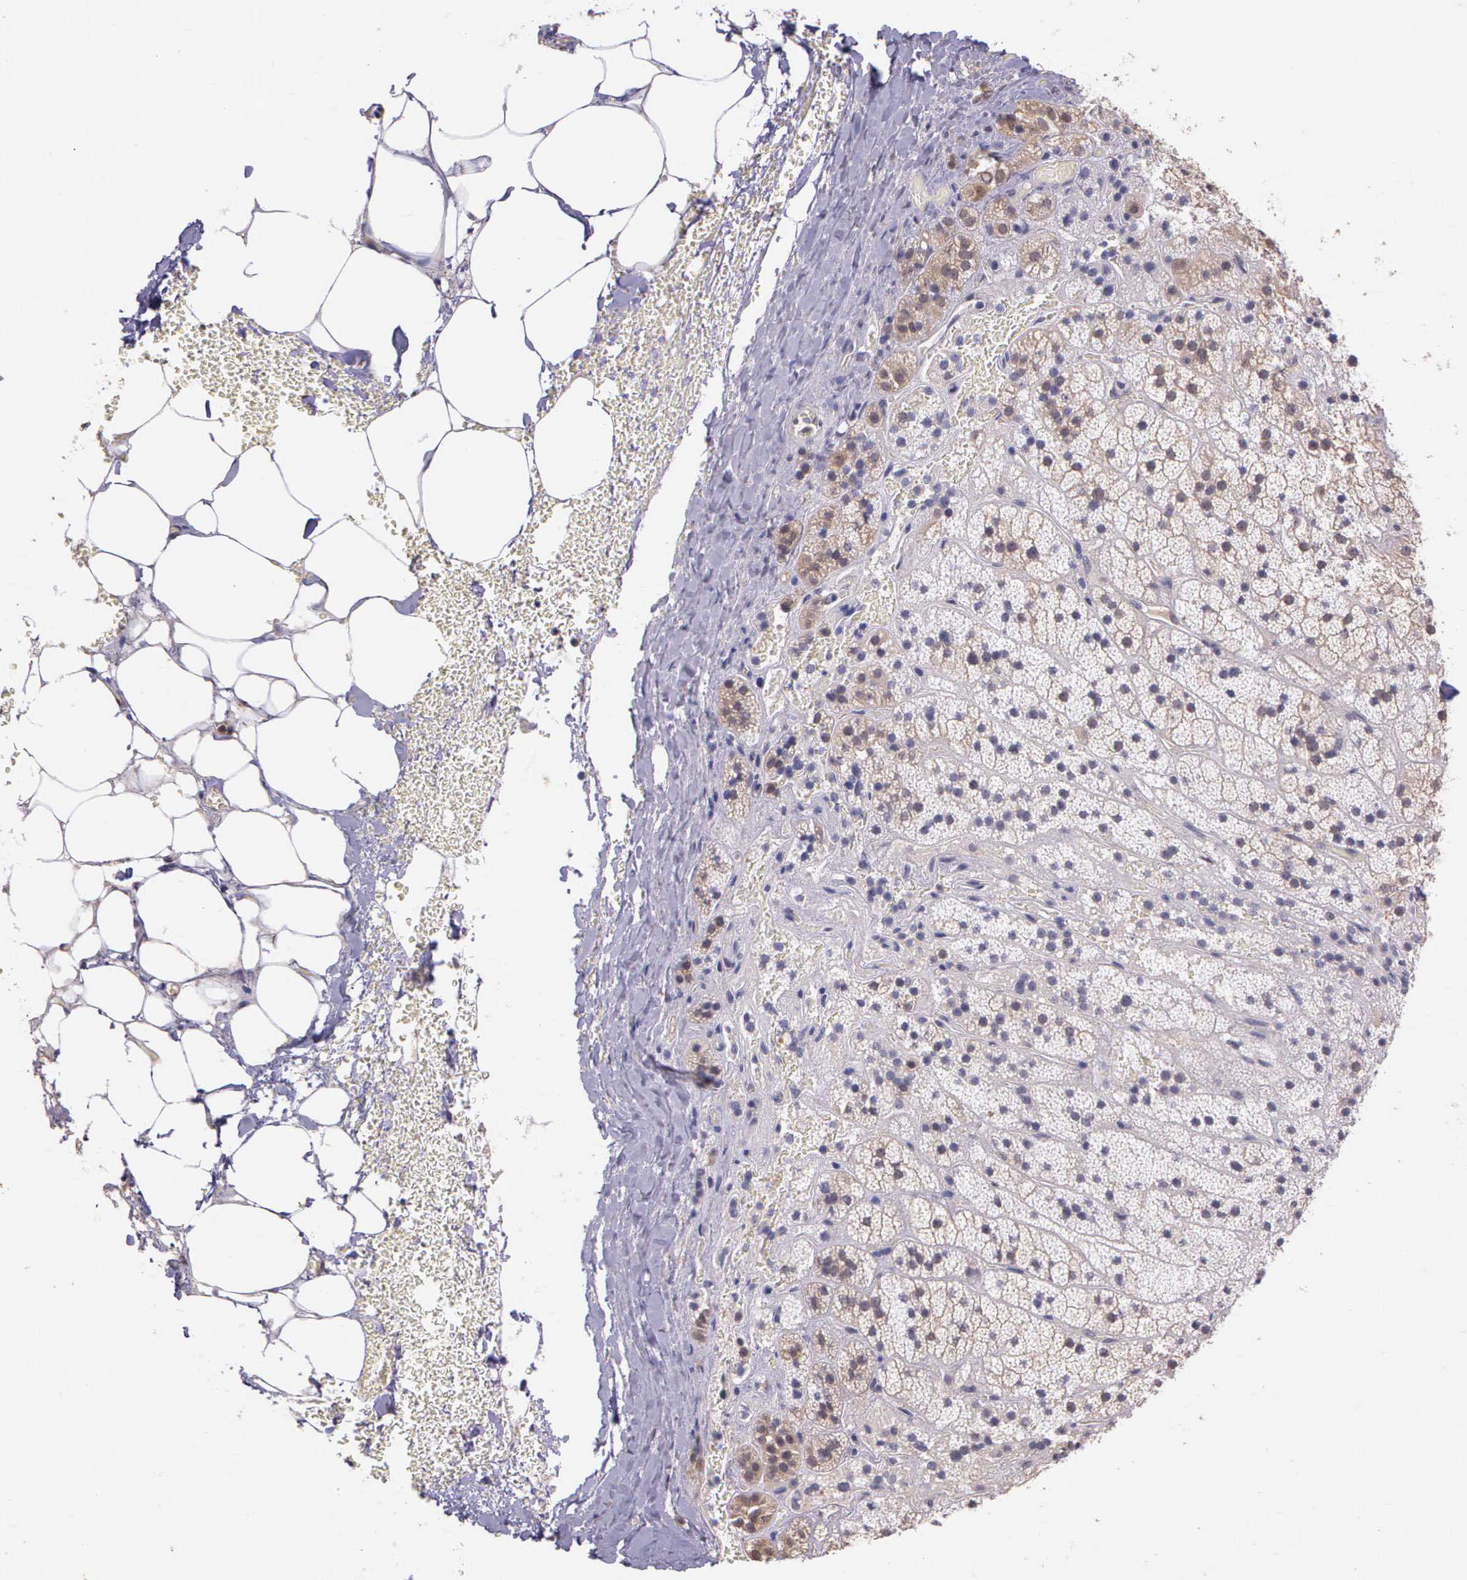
{"staining": {"intensity": "negative", "quantity": "none", "location": "none"}, "tissue": "adrenal gland", "cell_type": "Glandular cells", "image_type": "normal", "snomed": [{"axis": "morphology", "description": "Normal tissue, NOS"}, {"axis": "topography", "description": "Adrenal gland"}], "caption": "High power microscopy micrograph of an immunohistochemistry micrograph of unremarkable adrenal gland, revealing no significant staining in glandular cells.", "gene": "IGBP1P2", "patient": {"sex": "male", "age": 57}}